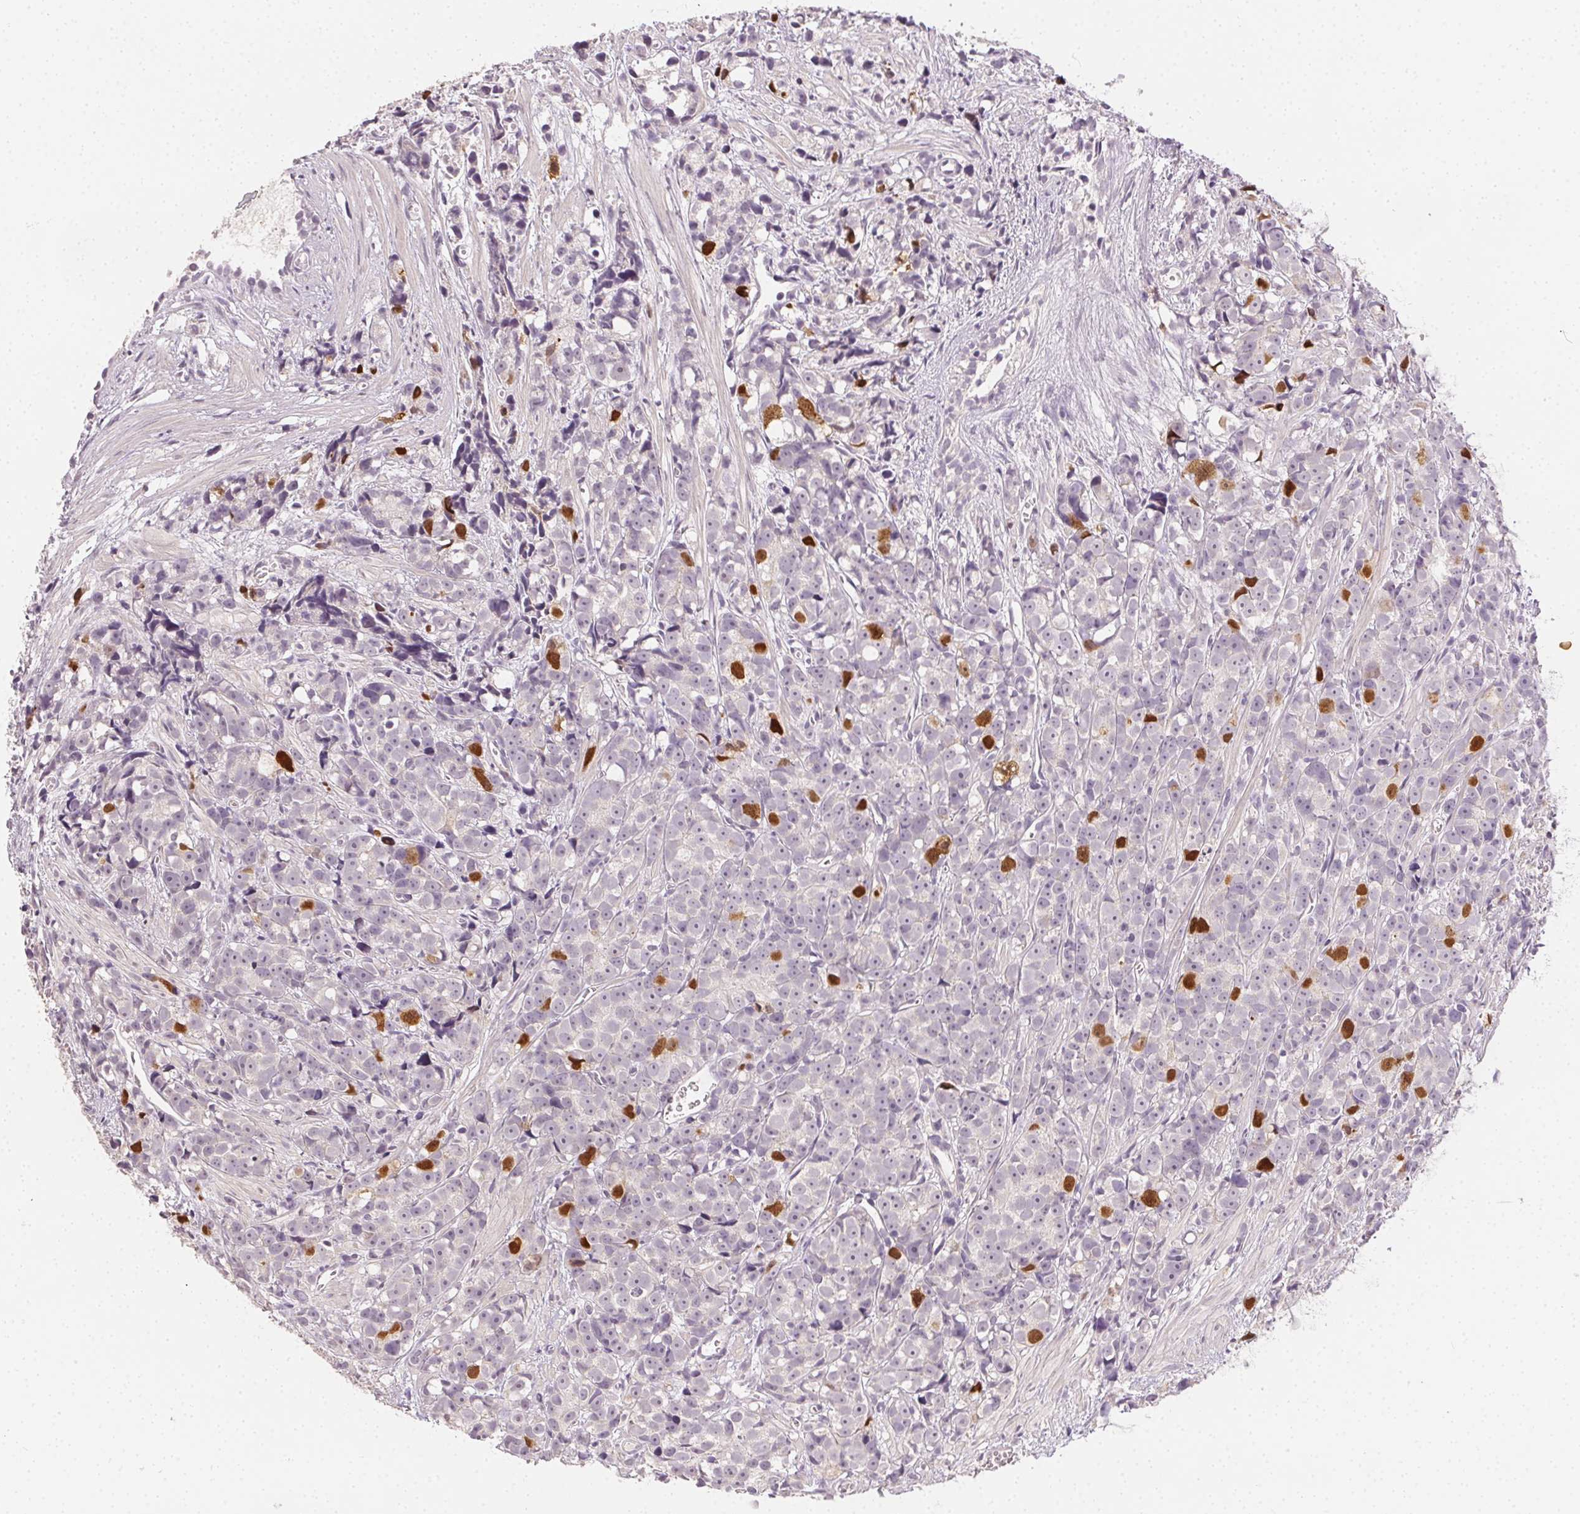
{"staining": {"intensity": "strong", "quantity": "<25%", "location": "nuclear"}, "tissue": "prostate cancer", "cell_type": "Tumor cells", "image_type": "cancer", "snomed": [{"axis": "morphology", "description": "Adenocarcinoma, High grade"}, {"axis": "topography", "description": "Prostate"}], "caption": "Tumor cells demonstrate medium levels of strong nuclear staining in approximately <25% of cells in prostate cancer.", "gene": "ANLN", "patient": {"sex": "male", "age": 77}}